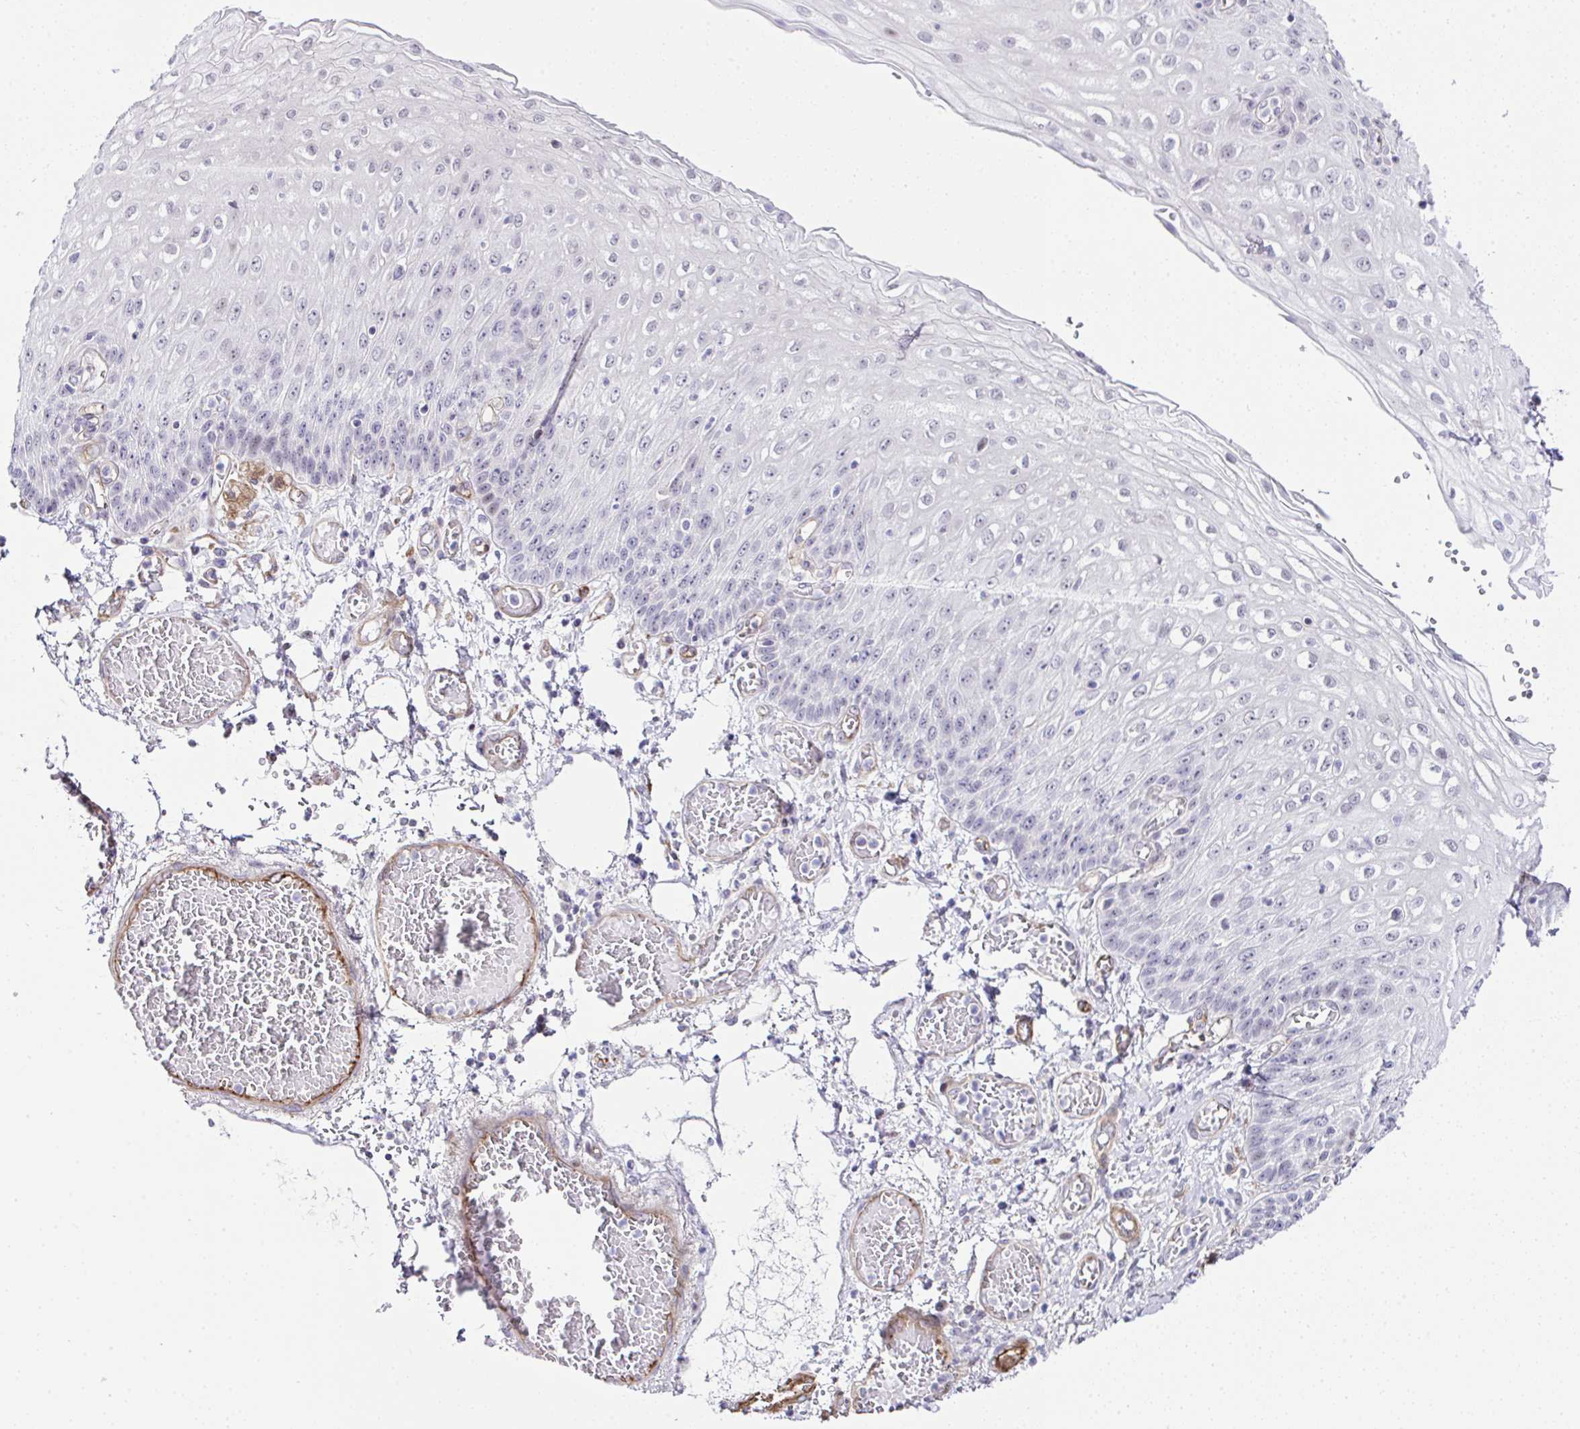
{"staining": {"intensity": "negative", "quantity": "none", "location": "none"}, "tissue": "esophagus", "cell_type": "Squamous epithelial cells", "image_type": "normal", "snomed": [{"axis": "morphology", "description": "Normal tissue, NOS"}, {"axis": "morphology", "description": "Adenocarcinoma, NOS"}, {"axis": "topography", "description": "Esophagus"}], "caption": "A high-resolution photomicrograph shows immunohistochemistry (IHC) staining of unremarkable esophagus, which exhibits no significant staining in squamous epithelial cells.", "gene": "FBXO34", "patient": {"sex": "male", "age": 81}}